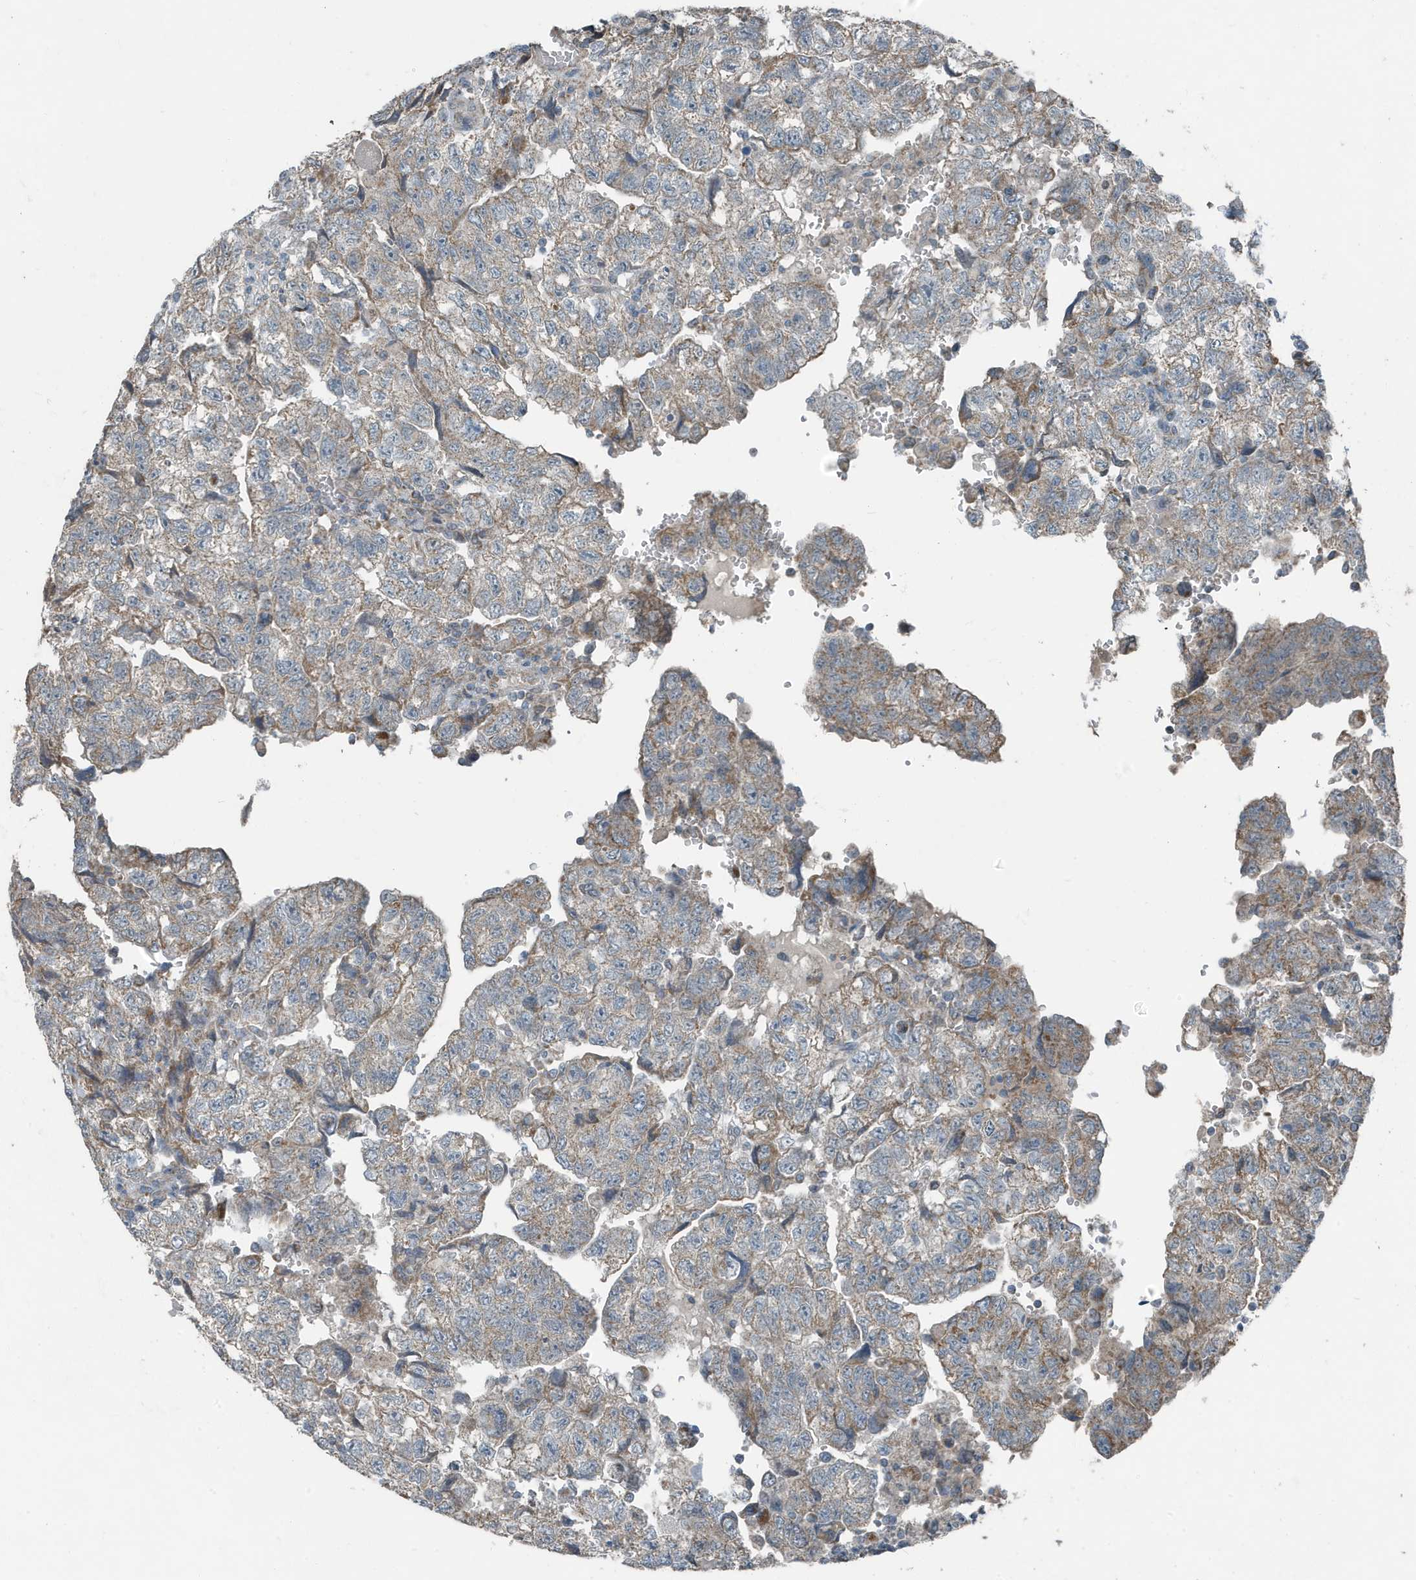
{"staining": {"intensity": "weak", "quantity": "25%-75%", "location": "cytoplasmic/membranous"}, "tissue": "testis cancer", "cell_type": "Tumor cells", "image_type": "cancer", "snomed": [{"axis": "morphology", "description": "Carcinoma, Embryonal, NOS"}, {"axis": "topography", "description": "Testis"}], "caption": "Protein expression analysis of human embryonal carcinoma (testis) reveals weak cytoplasmic/membranous positivity in approximately 25%-75% of tumor cells.", "gene": "MT-CYB", "patient": {"sex": "male", "age": 36}}